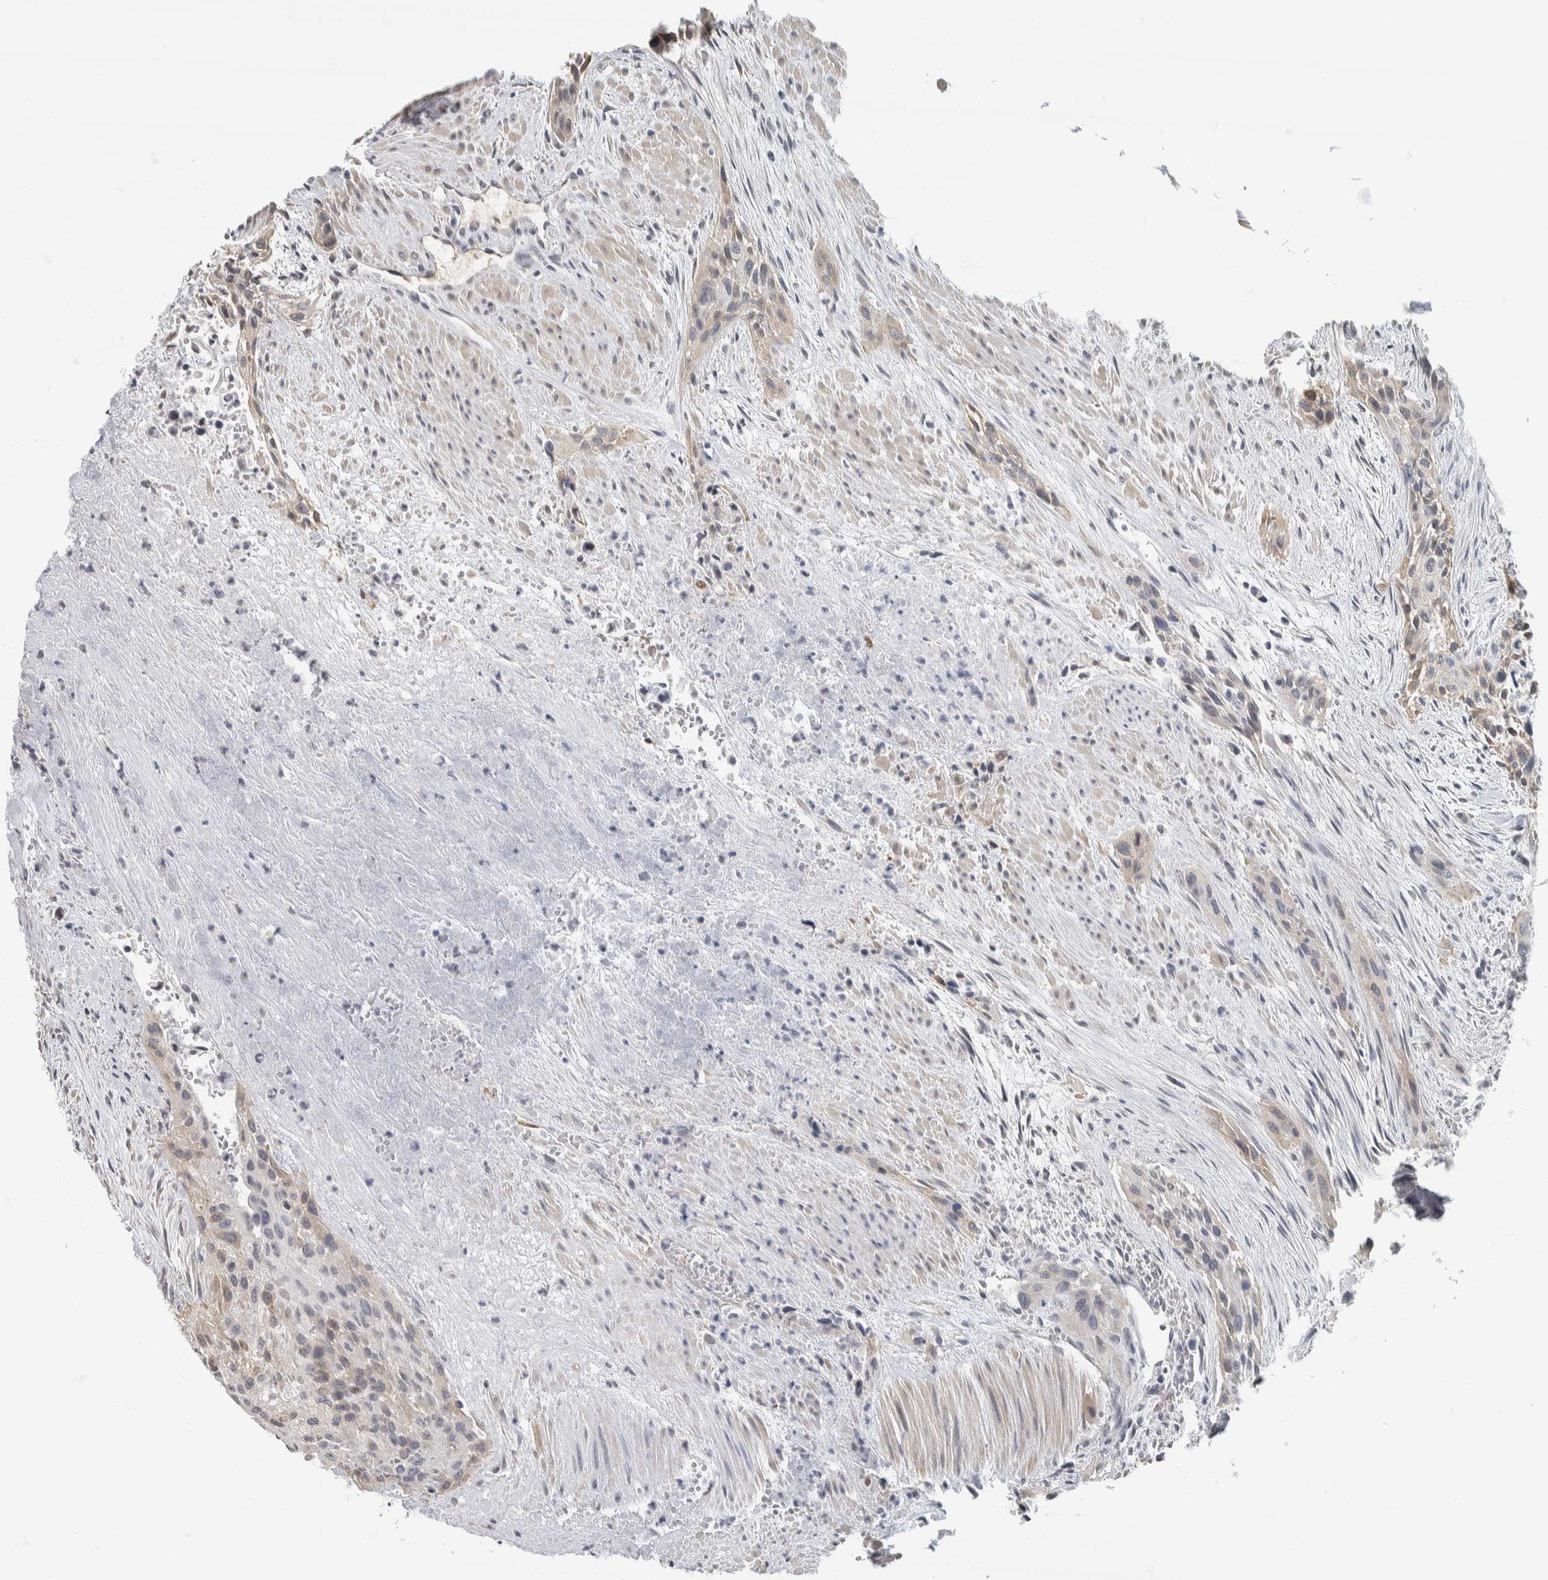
{"staining": {"intensity": "weak", "quantity": "<25%", "location": "cytoplasmic/membranous"}, "tissue": "urothelial cancer", "cell_type": "Tumor cells", "image_type": "cancer", "snomed": [{"axis": "morphology", "description": "Urothelial carcinoma, High grade"}, {"axis": "topography", "description": "Urinary bladder"}], "caption": "An image of human urothelial cancer is negative for staining in tumor cells.", "gene": "NEFM", "patient": {"sex": "male", "age": 35}}